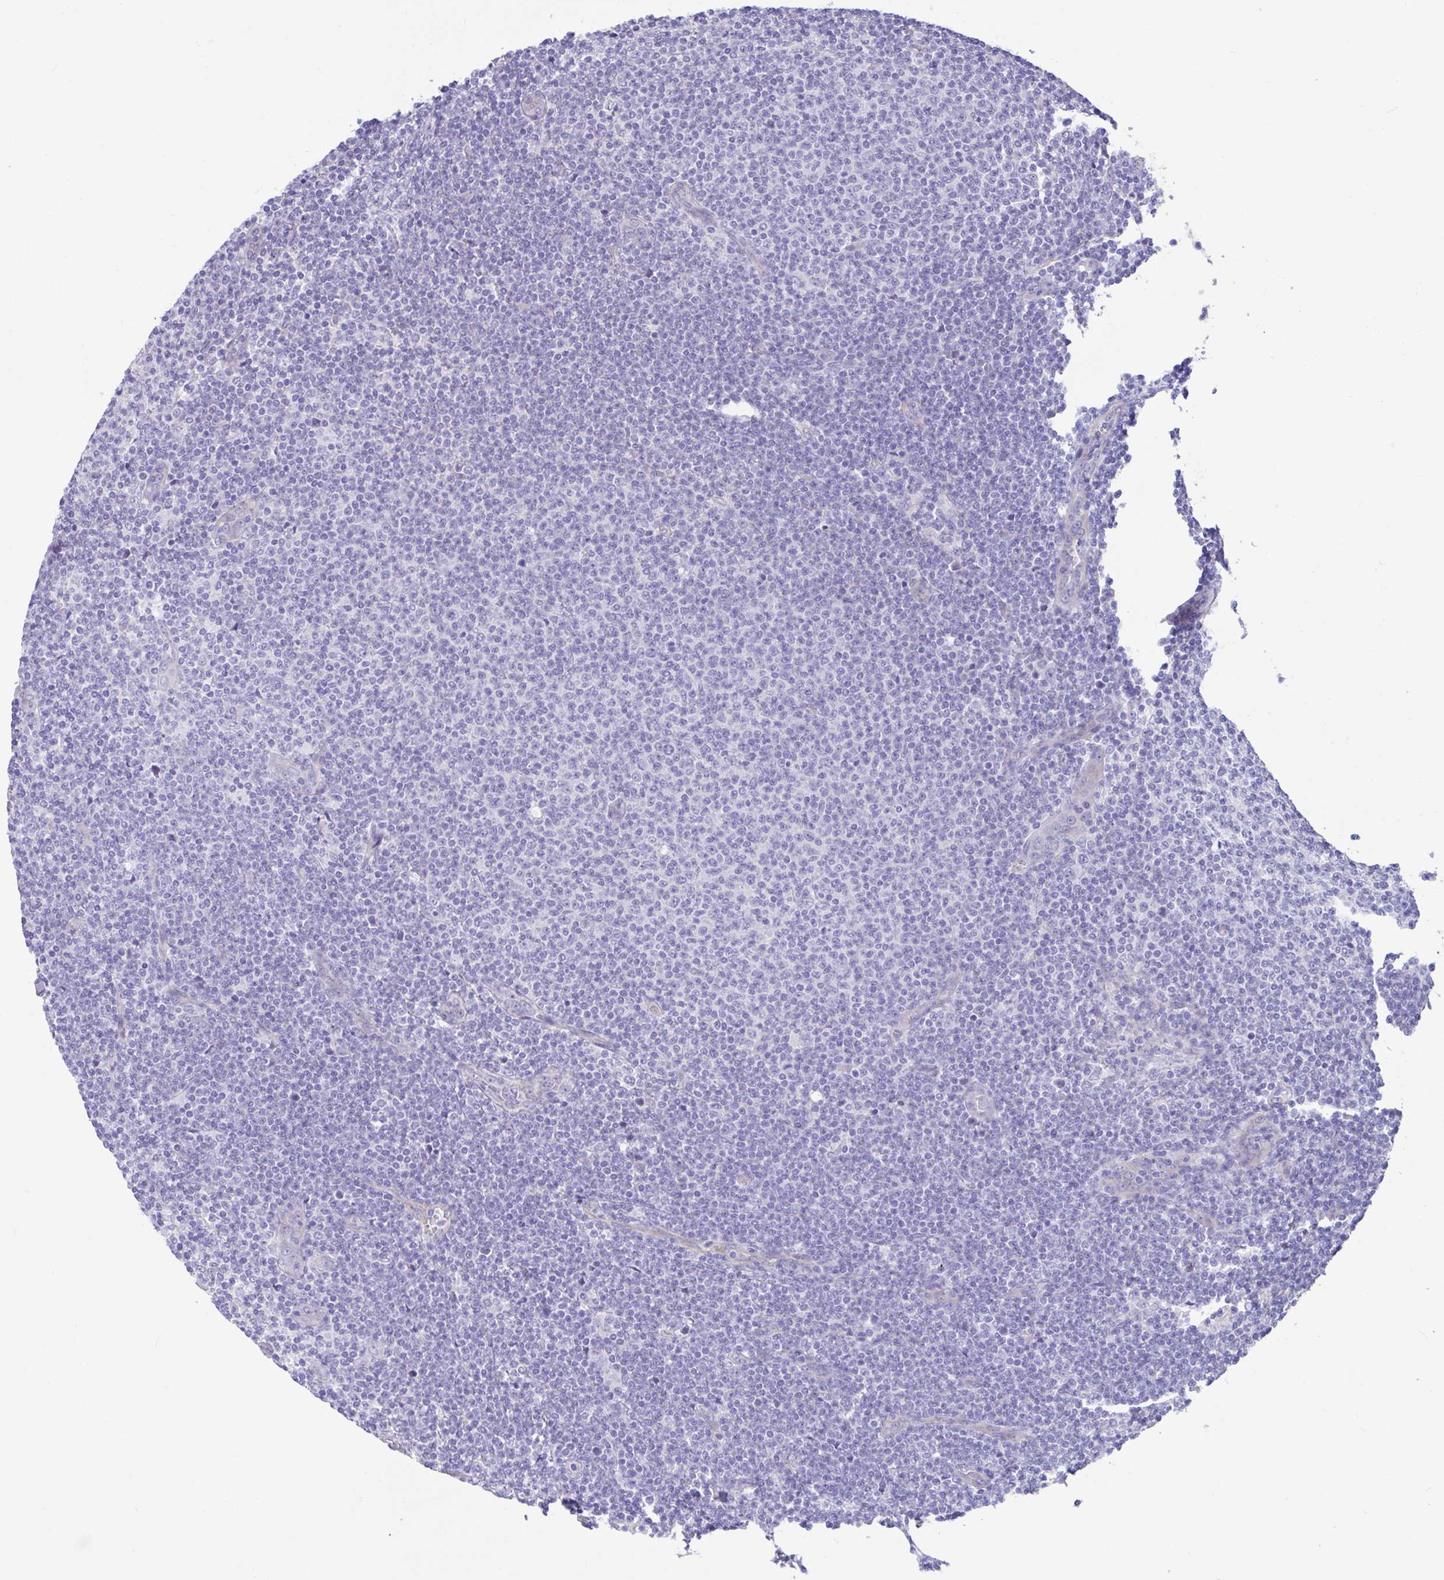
{"staining": {"intensity": "negative", "quantity": "none", "location": "none"}, "tissue": "lymphoma", "cell_type": "Tumor cells", "image_type": "cancer", "snomed": [{"axis": "morphology", "description": "Malignant lymphoma, non-Hodgkin's type, Low grade"}, {"axis": "topography", "description": "Lymph node"}], "caption": "Human lymphoma stained for a protein using immunohistochemistry exhibits no positivity in tumor cells.", "gene": "ZNF813", "patient": {"sex": "male", "age": 66}}